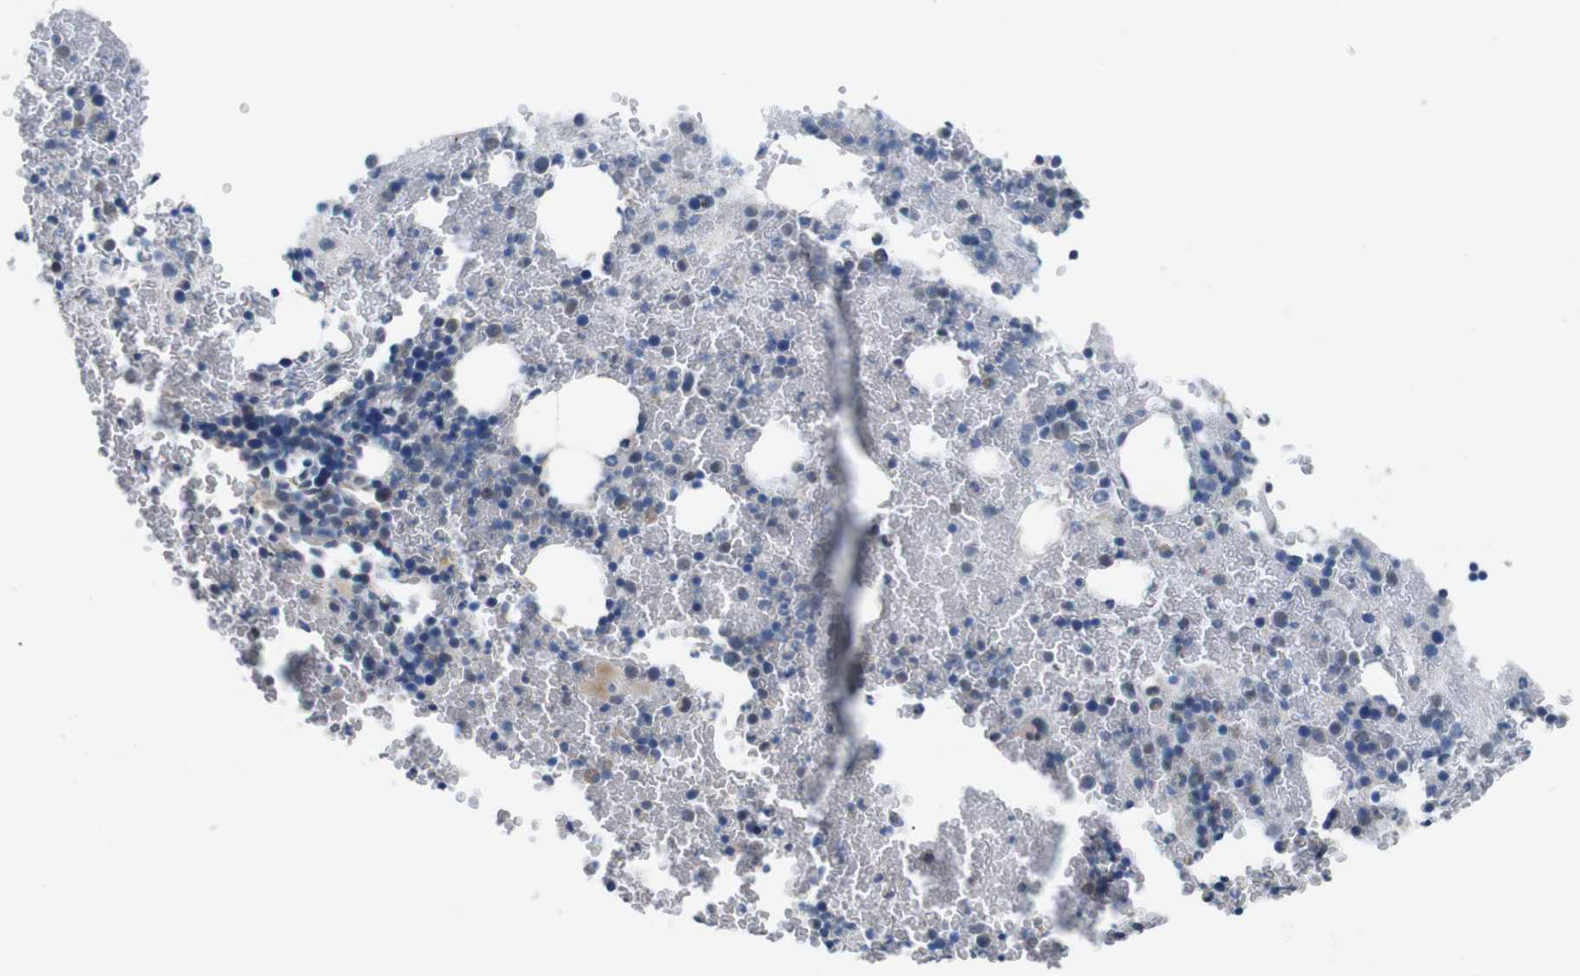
{"staining": {"intensity": "weak", "quantity": "<25%", "location": "cytoplasmic/membranous"}, "tissue": "bone marrow", "cell_type": "Hematopoietic cells", "image_type": "normal", "snomed": [{"axis": "morphology", "description": "Normal tissue, NOS"}, {"axis": "morphology", "description": "Inflammation, NOS"}, {"axis": "topography", "description": "Bone marrow"}], "caption": "DAB (3,3'-diaminobenzidine) immunohistochemical staining of benign human bone marrow exhibits no significant positivity in hematopoietic cells. (DAB (3,3'-diaminobenzidine) immunohistochemistry with hematoxylin counter stain).", "gene": "CHRM5", "patient": {"sex": "female", "age": 17}}